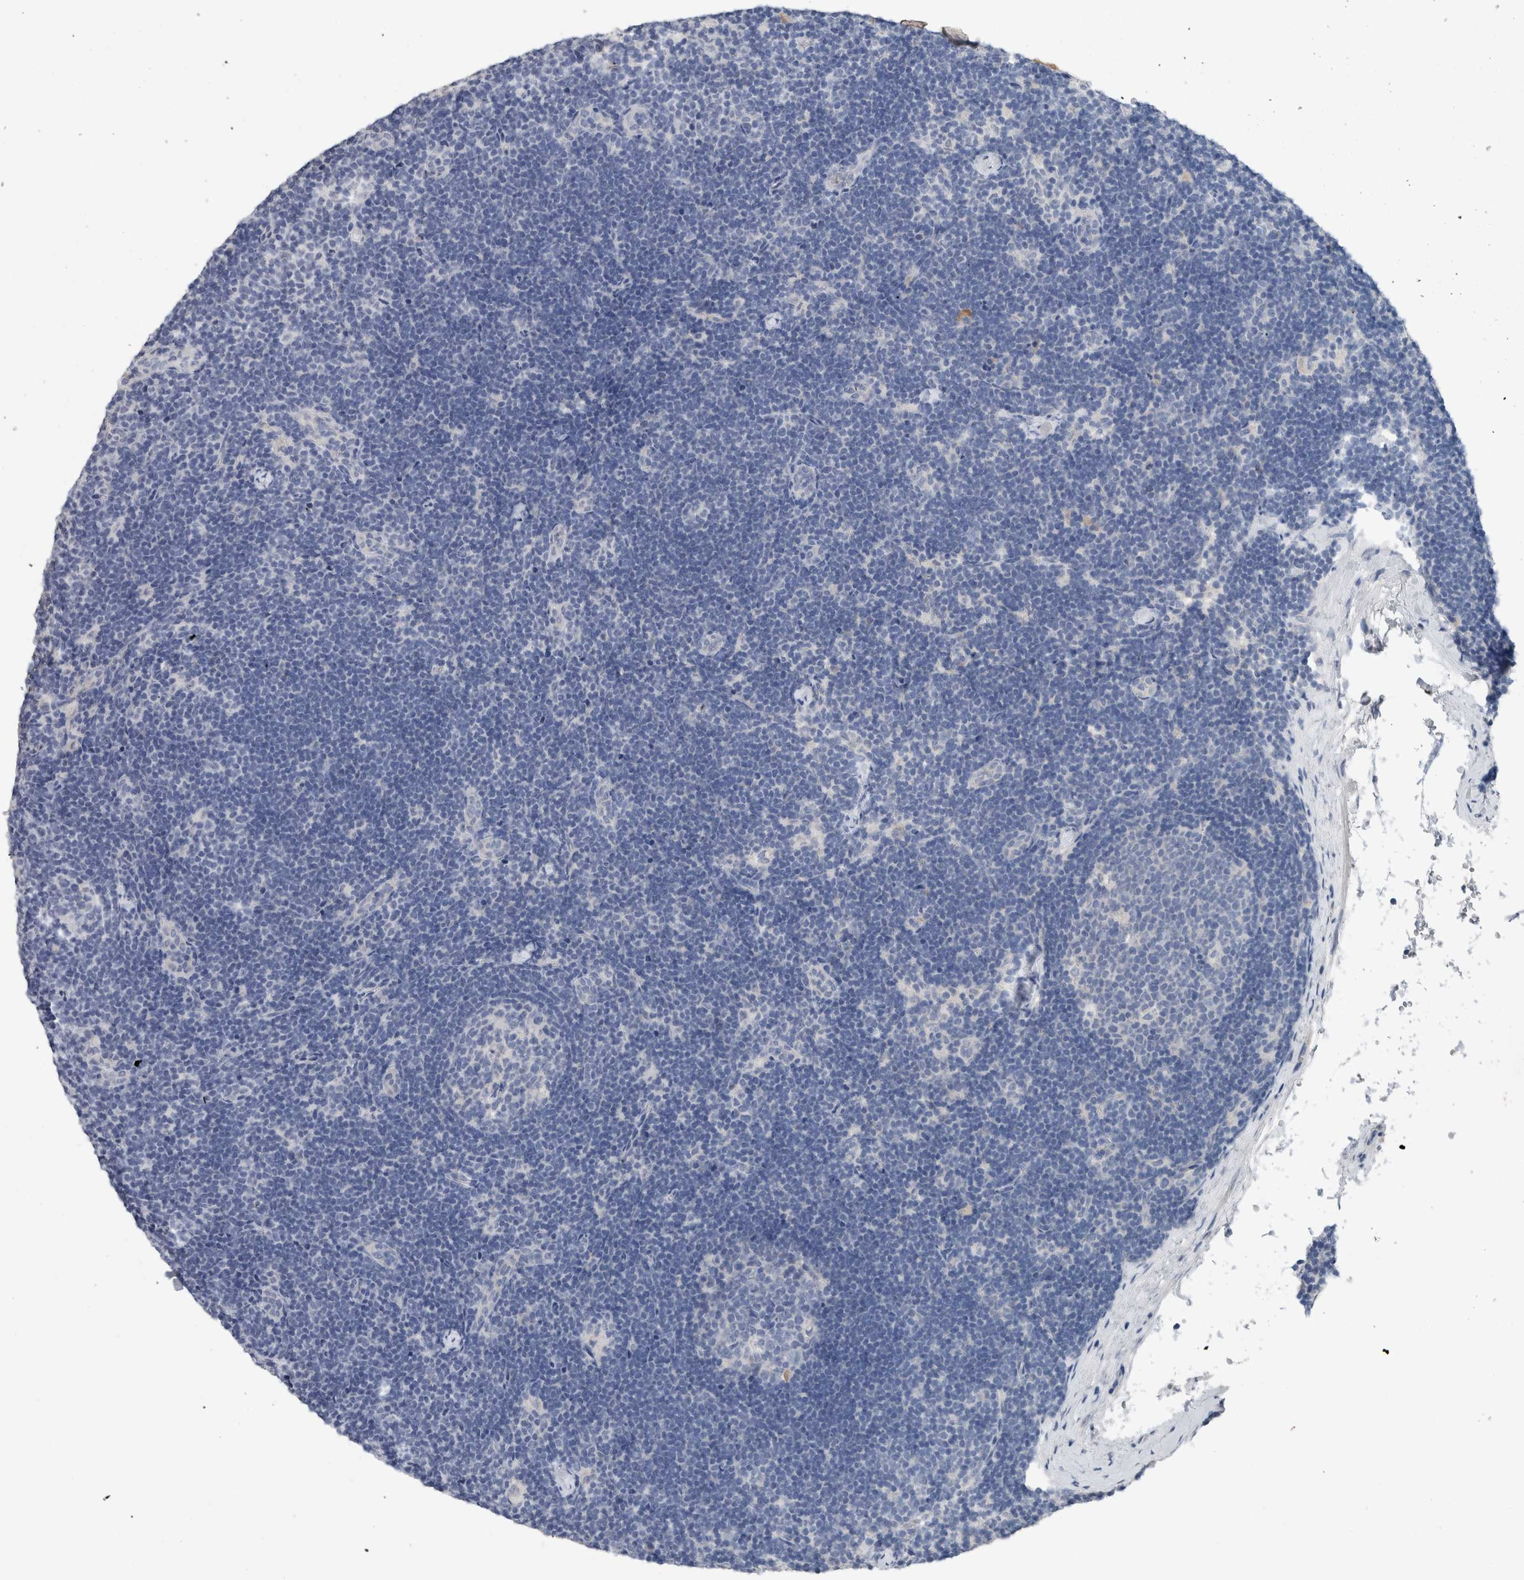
{"staining": {"intensity": "negative", "quantity": "none", "location": "none"}, "tissue": "lymph node", "cell_type": "Germinal center cells", "image_type": "normal", "snomed": [{"axis": "morphology", "description": "Normal tissue, NOS"}, {"axis": "topography", "description": "Lymph node"}], "caption": "This is a image of immunohistochemistry staining of normal lymph node, which shows no staining in germinal center cells. (DAB immunohistochemistry (IHC) visualized using brightfield microscopy, high magnification).", "gene": "CRNN", "patient": {"sex": "female", "age": 22}}